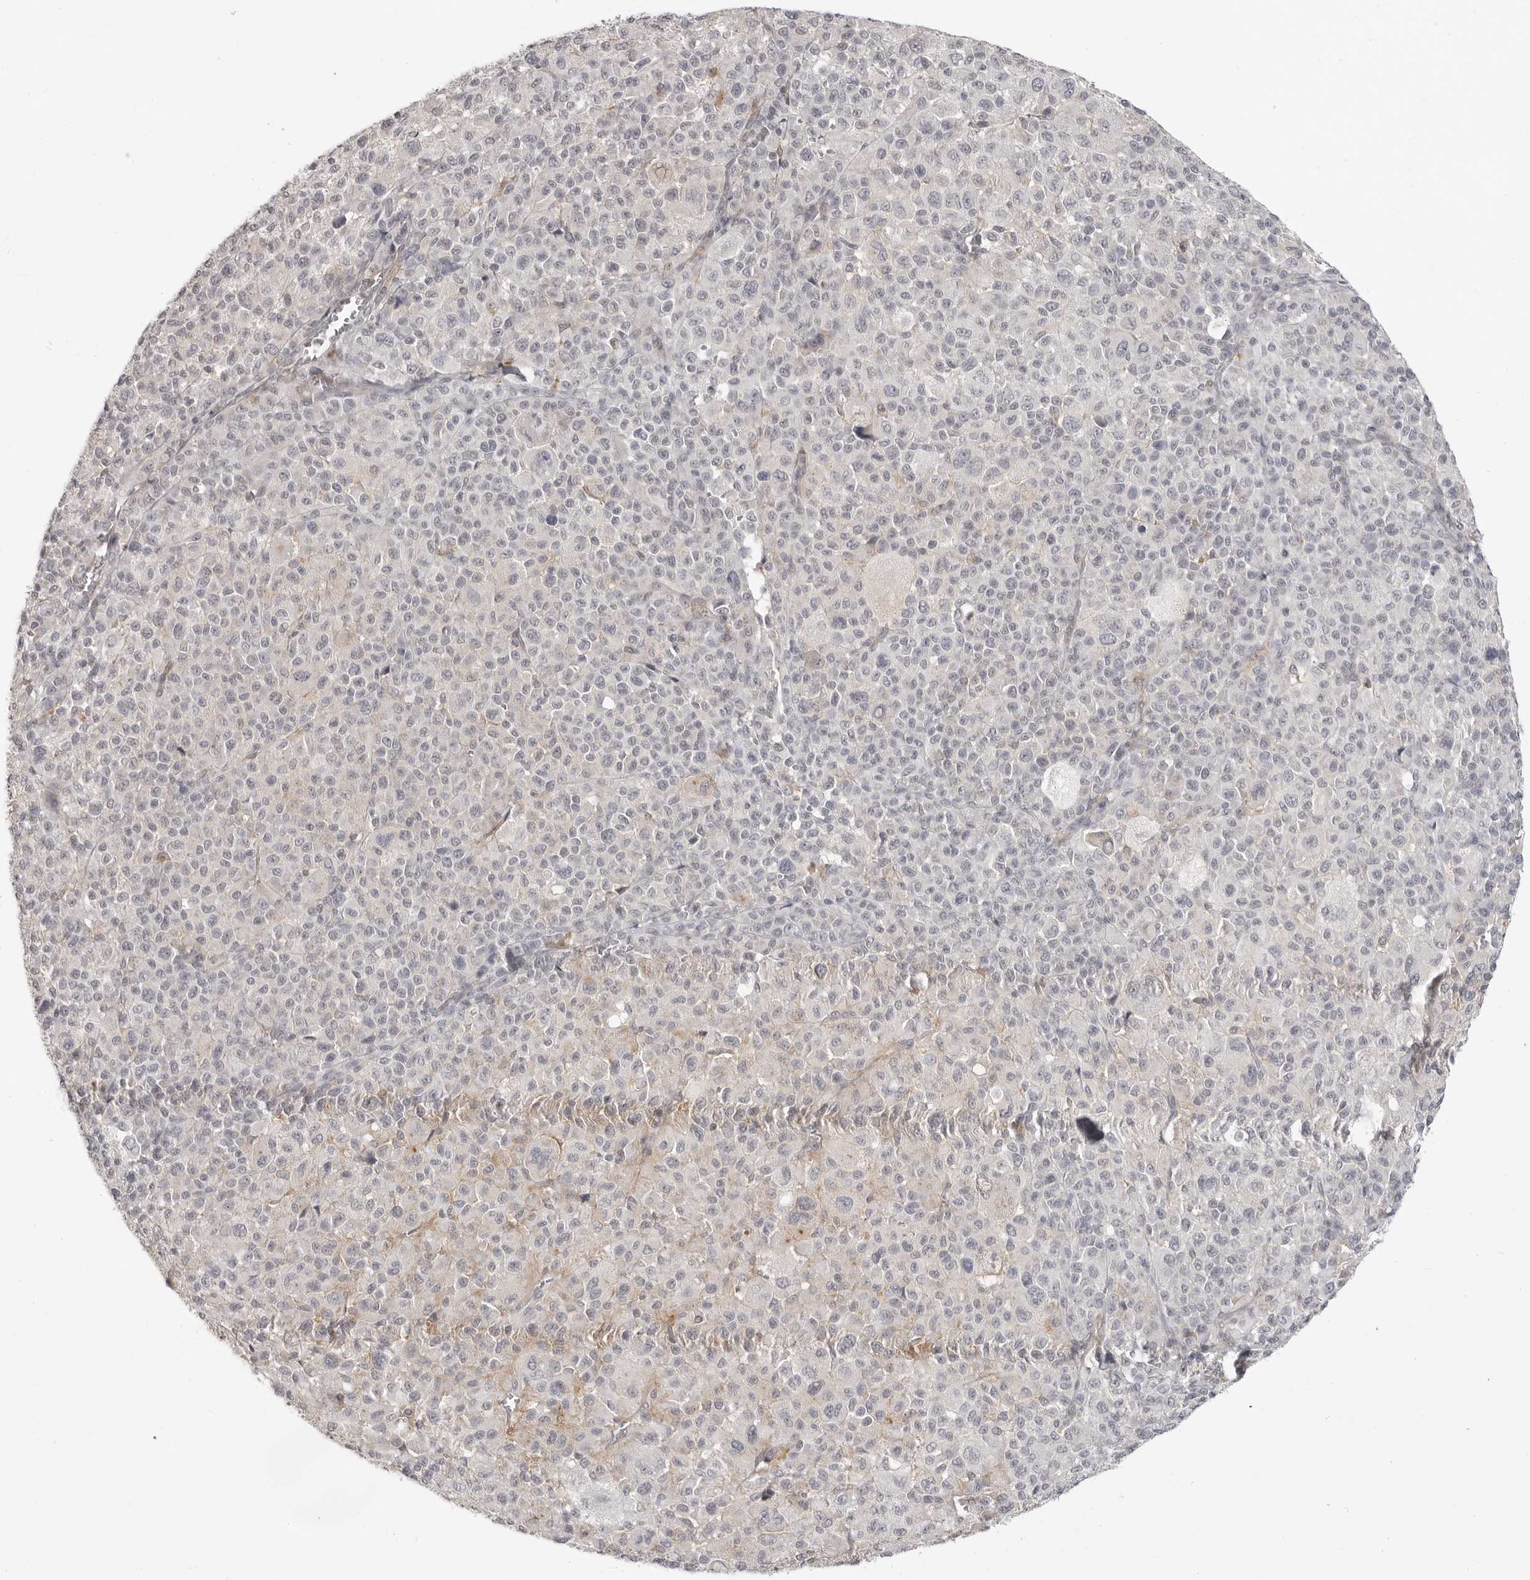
{"staining": {"intensity": "negative", "quantity": "none", "location": "none"}, "tissue": "melanoma", "cell_type": "Tumor cells", "image_type": "cancer", "snomed": [{"axis": "morphology", "description": "Malignant melanoma, Metastatic site"}, {"axis": "topography", "description": "Skin"}], "caption": "Protein analysis of melanoma demonstrates no significant staining in tumor cells.", "gene": "IFNGR1", "patient": {"sex": "female", "age": 74}}